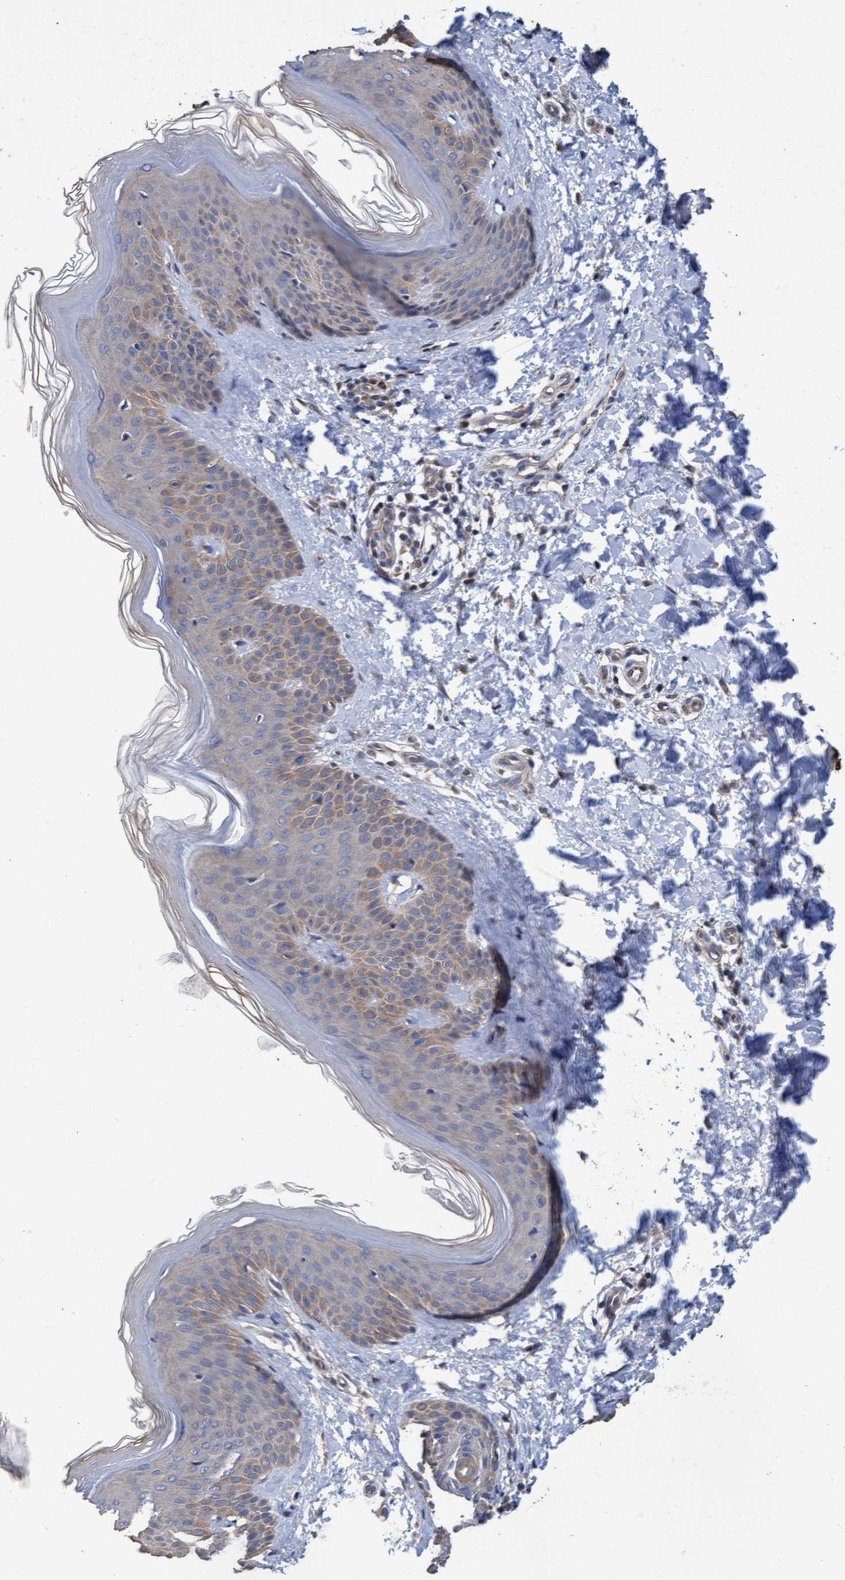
{"staining": {"intensity": "weak", "quantity": ">75%", "location": "cytoplasmic/membranous"}, "tissue": "skin", "cell_type": "Fibroblasts", "image_type": "normal", "snomed": [{"axis": "morphology", "description": "Normal tissue, NOS"}, {"axis": "topography", "description": "Skin"}], "caption": "There is low levels of weak cytoplasmic/membranous staining in fibroblasts of benign skin, as demonstrated by immunohistochemical staining (brown color).", "gene": "MRPL38", "patient": {"sex": "male", "age": 74}}